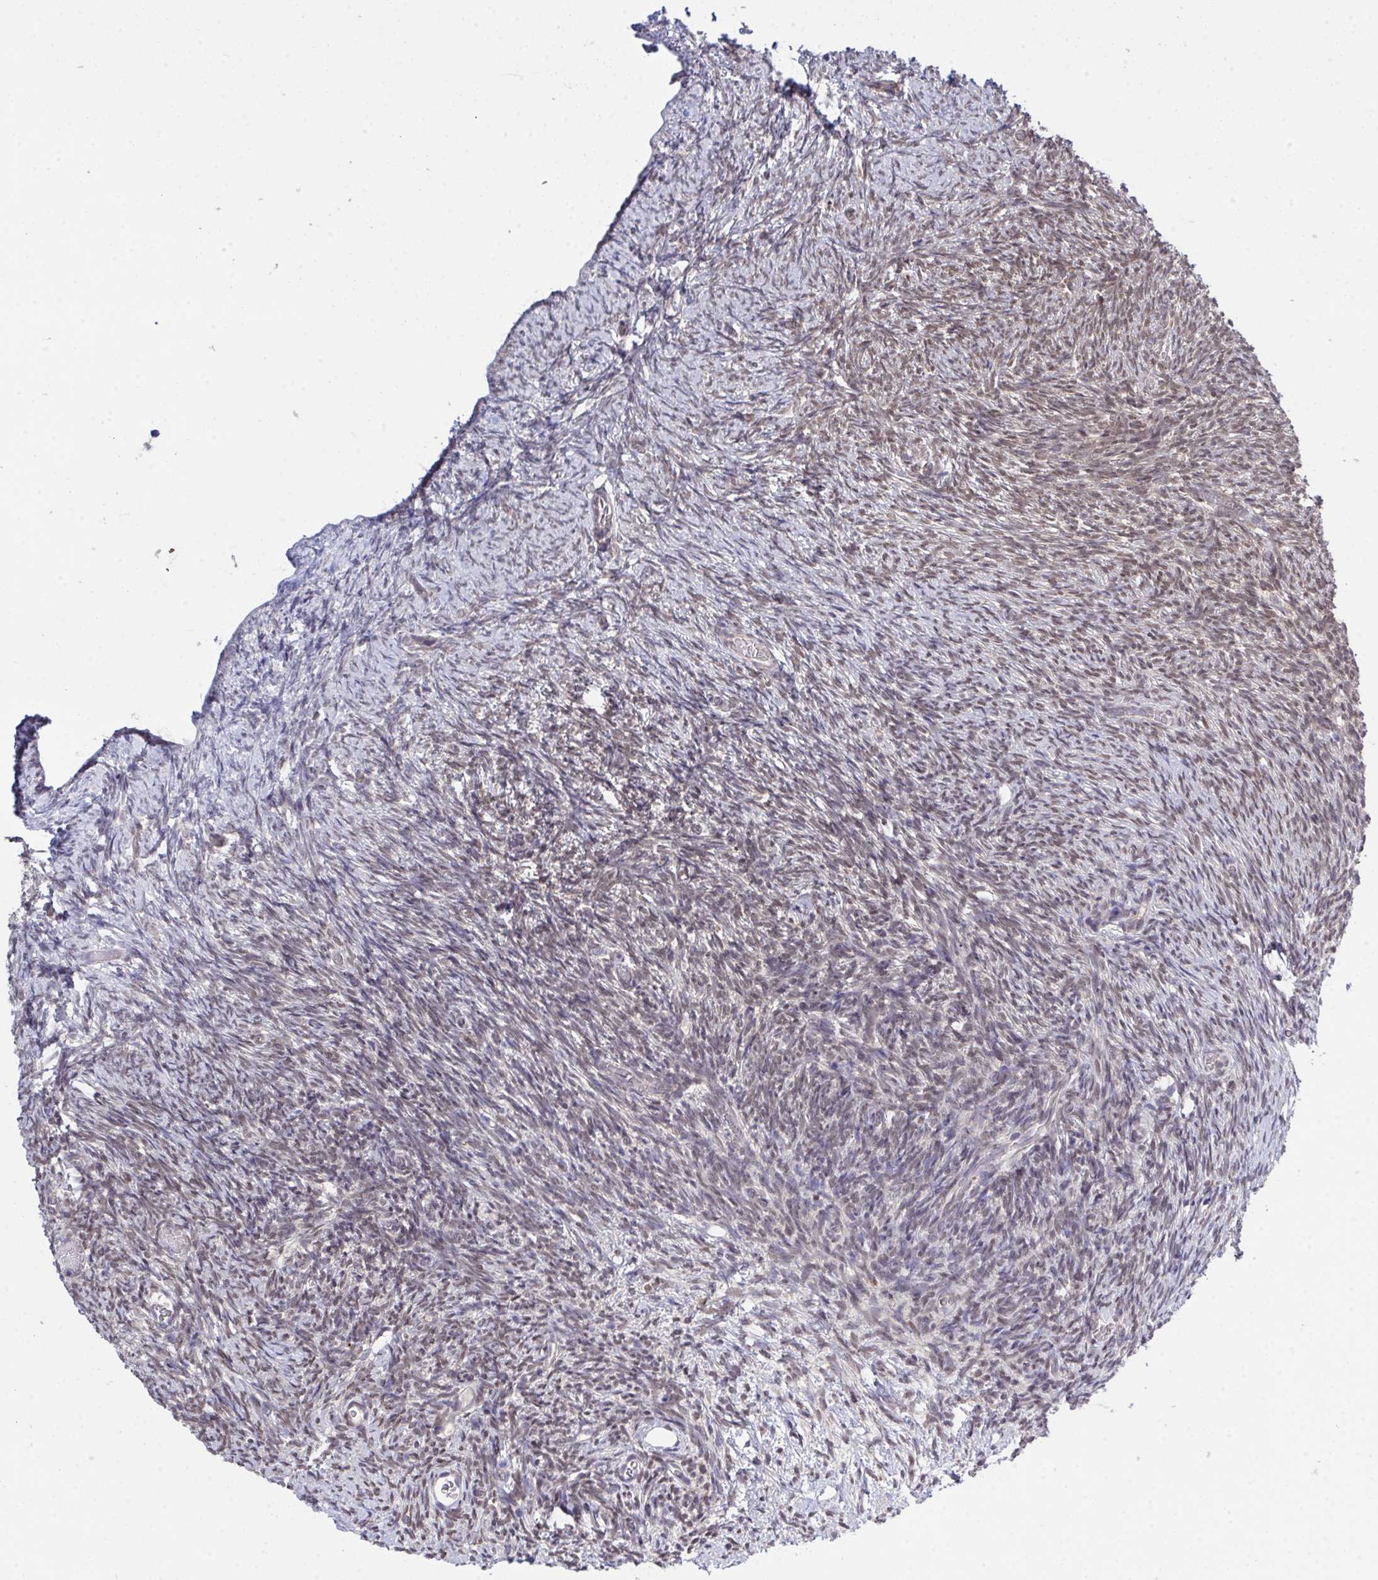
{"staining": {"intensity": "negative", "quantity": "none", "location": "none"}, "tissue": "ovary", "cell_type": "Ovarian stroma cells", "image_type": "normal", "snomed": [{"axis": "morphology", "description": "Normal tissue, NOS"}, {"axis": "topography", "description": "Ovary"}], "caption": "This image is of benign ovary stained with IHC to label a protein in brown with the nuclei are counter-stained blue. There is no staining in ovarian stroma cells.", "gene": "PPM1H", "patient": {"sex": "female", "age": 39}}